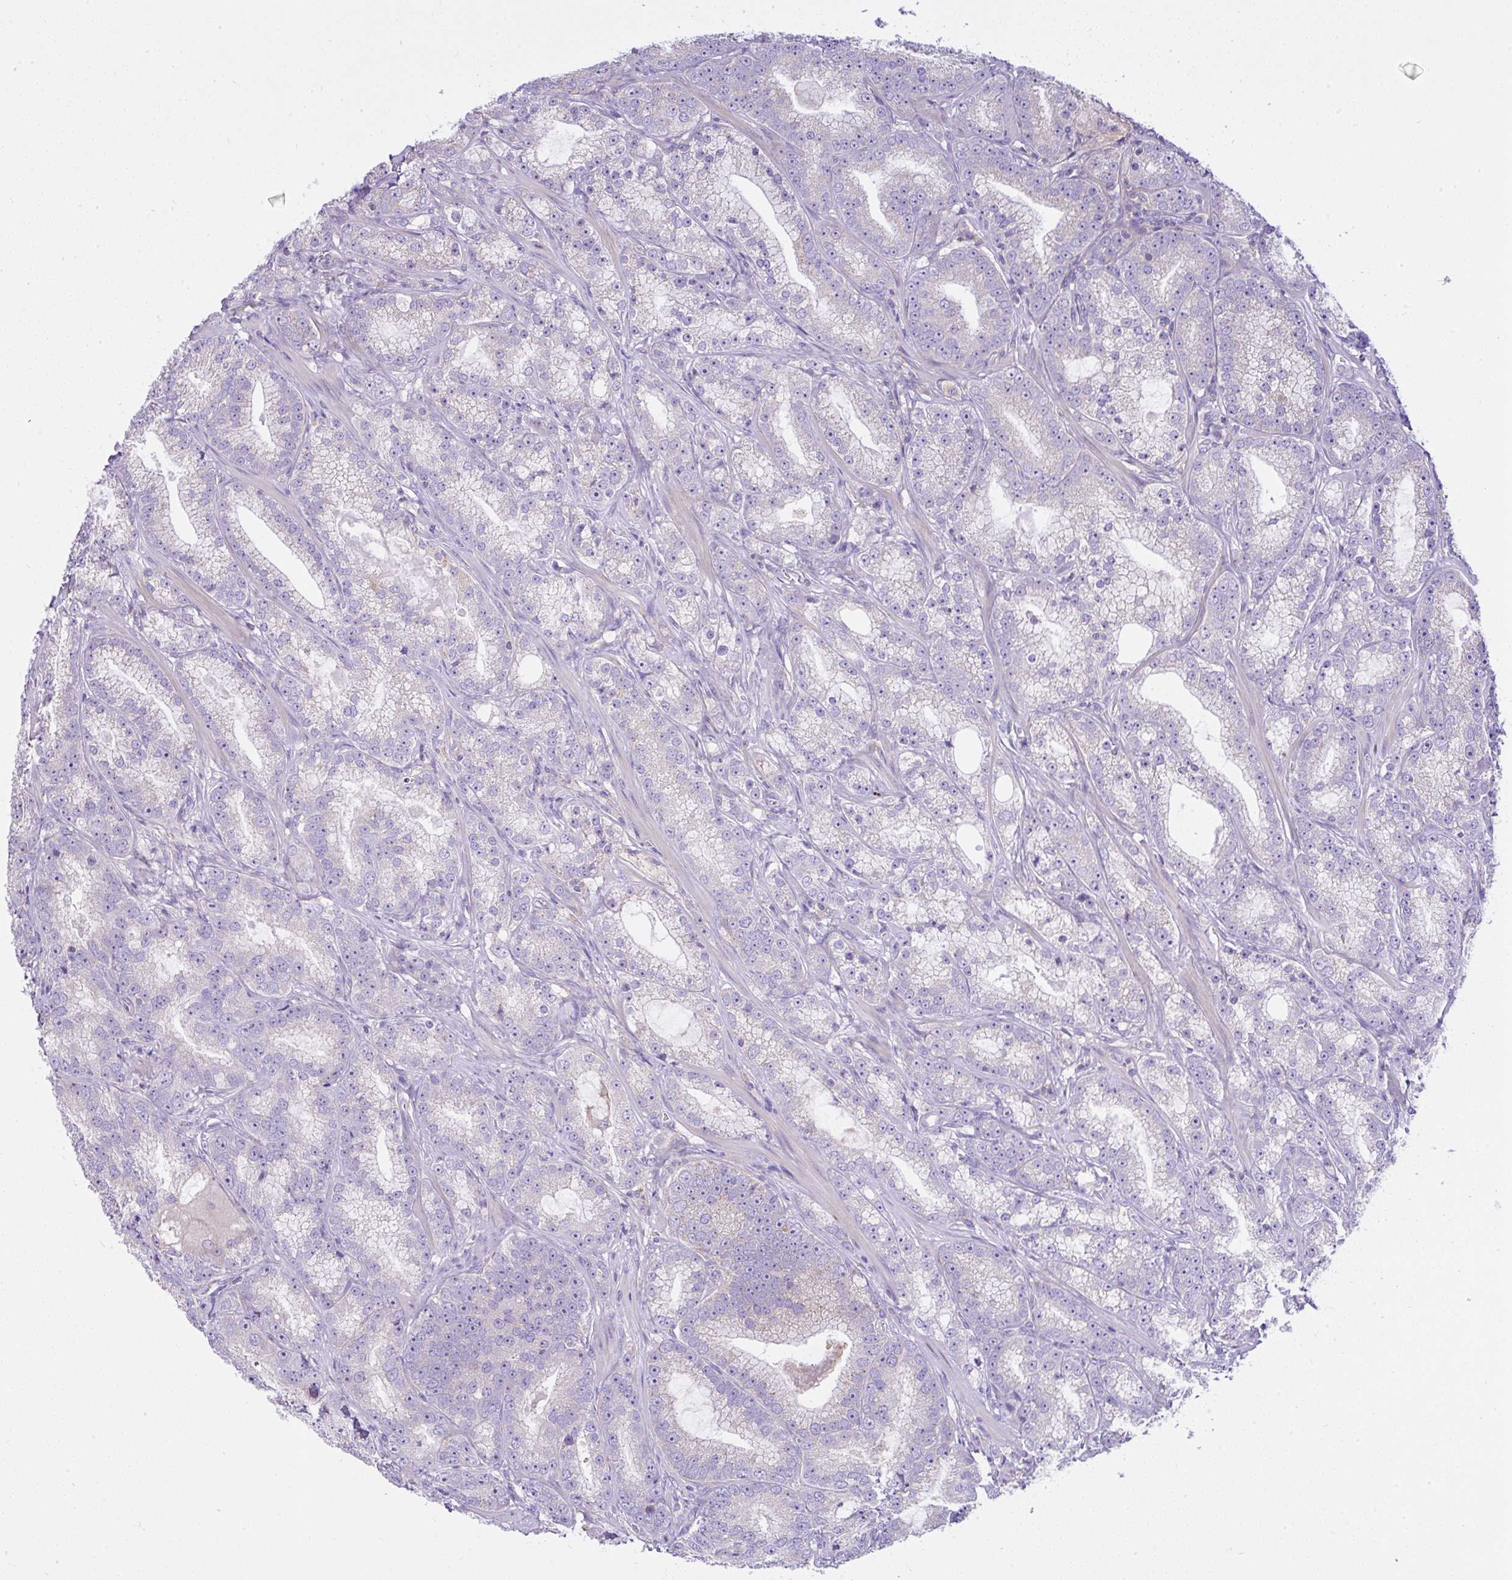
{"staining": {"intensity": "negative", "quantity": "none", "location": "none"}, "tissue": "prostate cancer", "cell_type": "Tumor cells", "image_type": "cancer", "snomed": [{"axis": "morphology", "description": "Adenocarcinoma, High grade"}, {"axis": "topography", "description": "Prostate"}], "caption": "A histopathology image of prostate high-grade adenocarcinoma stained for a protein demonstrates no brown staining in tumor cells.", "gene": "CCDC142", "patient": {"sex": "male", "age": 65}}